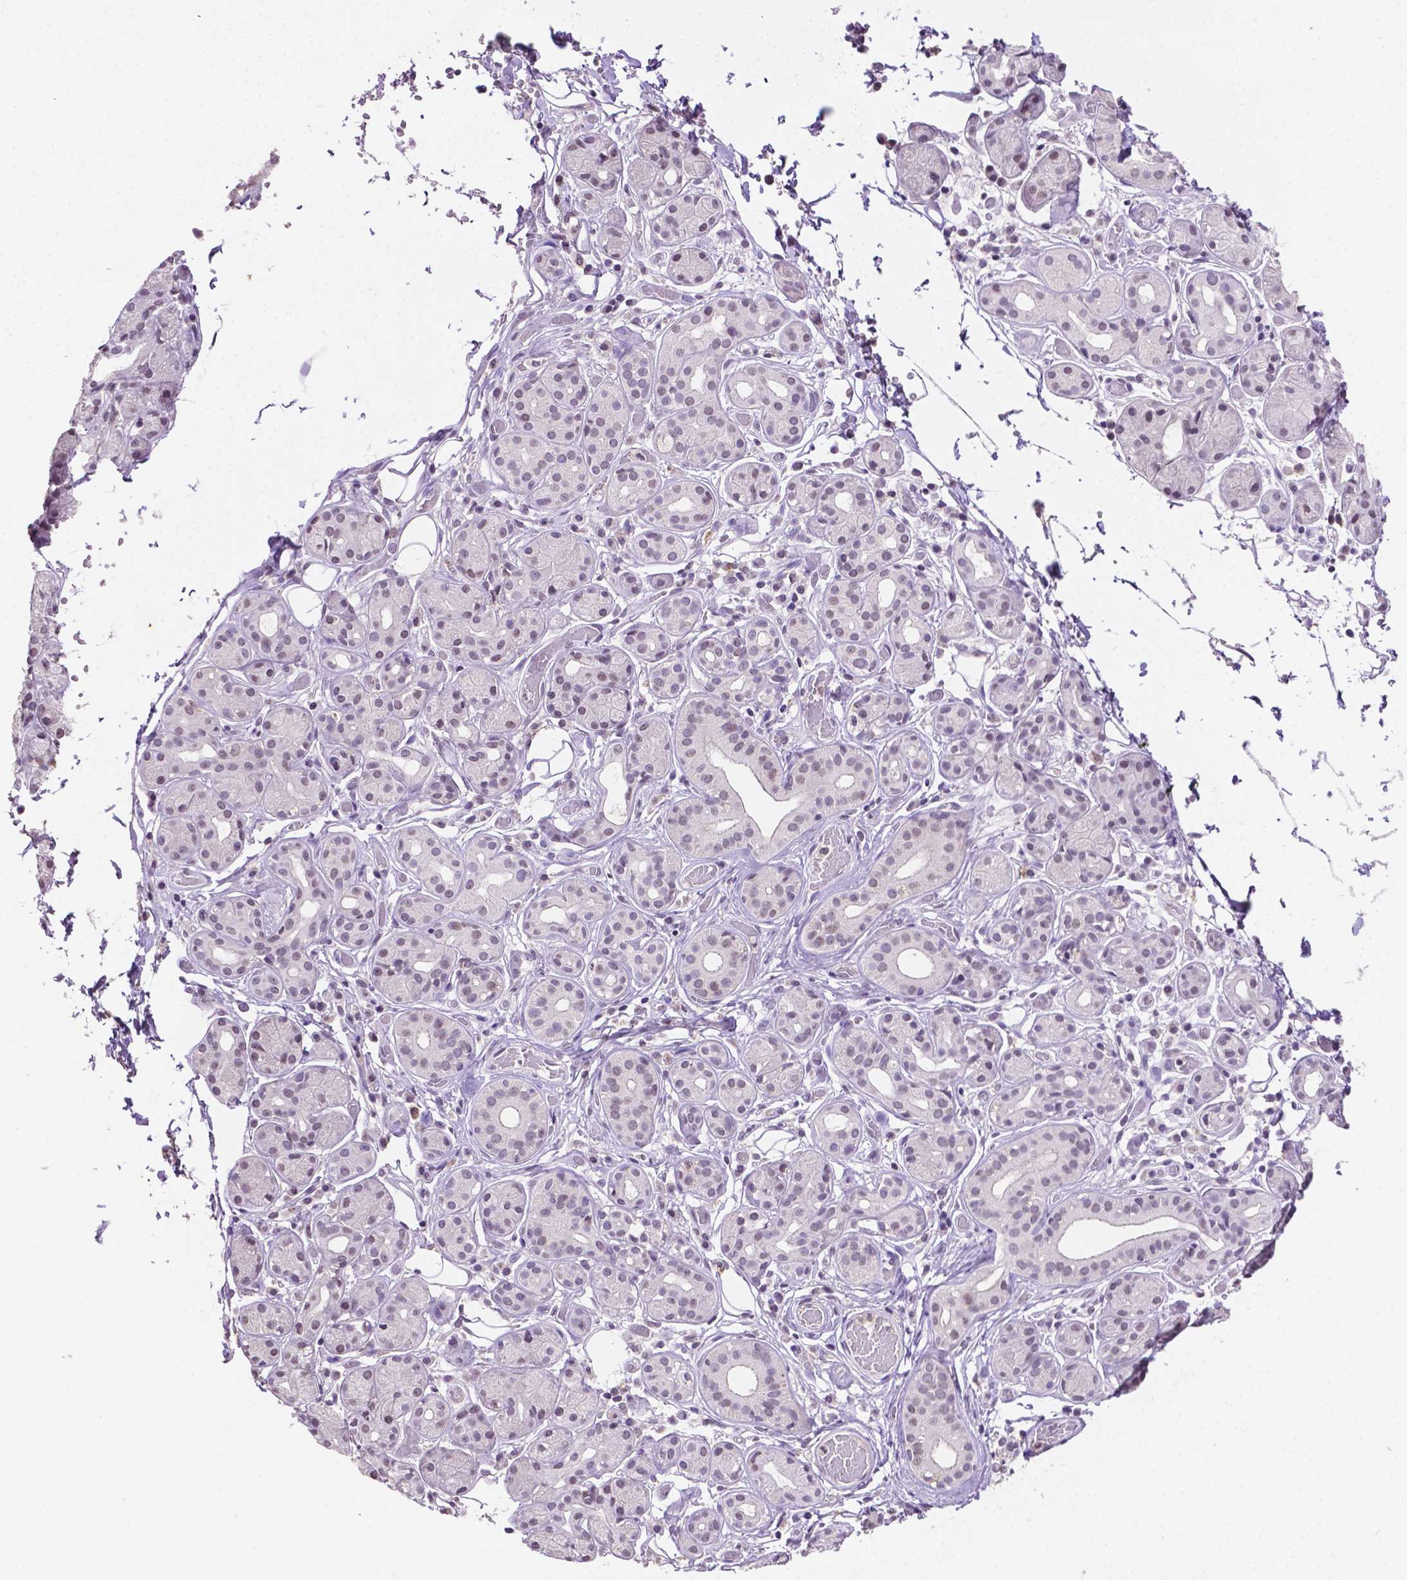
{"staining": {"intensity": "negative", "quantity": "none", "location": "none"}, "tissue": "salivary gland", "cell_type": "Glandular cells", "image_type": "normal", "snomed": [{"axis": "morphology", "description": "Normal tissue, NOS"}, {"axis": "topography", "description": "Salivary gland"}, {"axis": "topography", "description": "Peripheral nerve tissue"}], "caption": "Human salivary gland stained for a protein using immunohistochemistry displays no expression in glandular cells.", "gene": "PTPN6", "patient": {"sex": "male", "age": 71}}